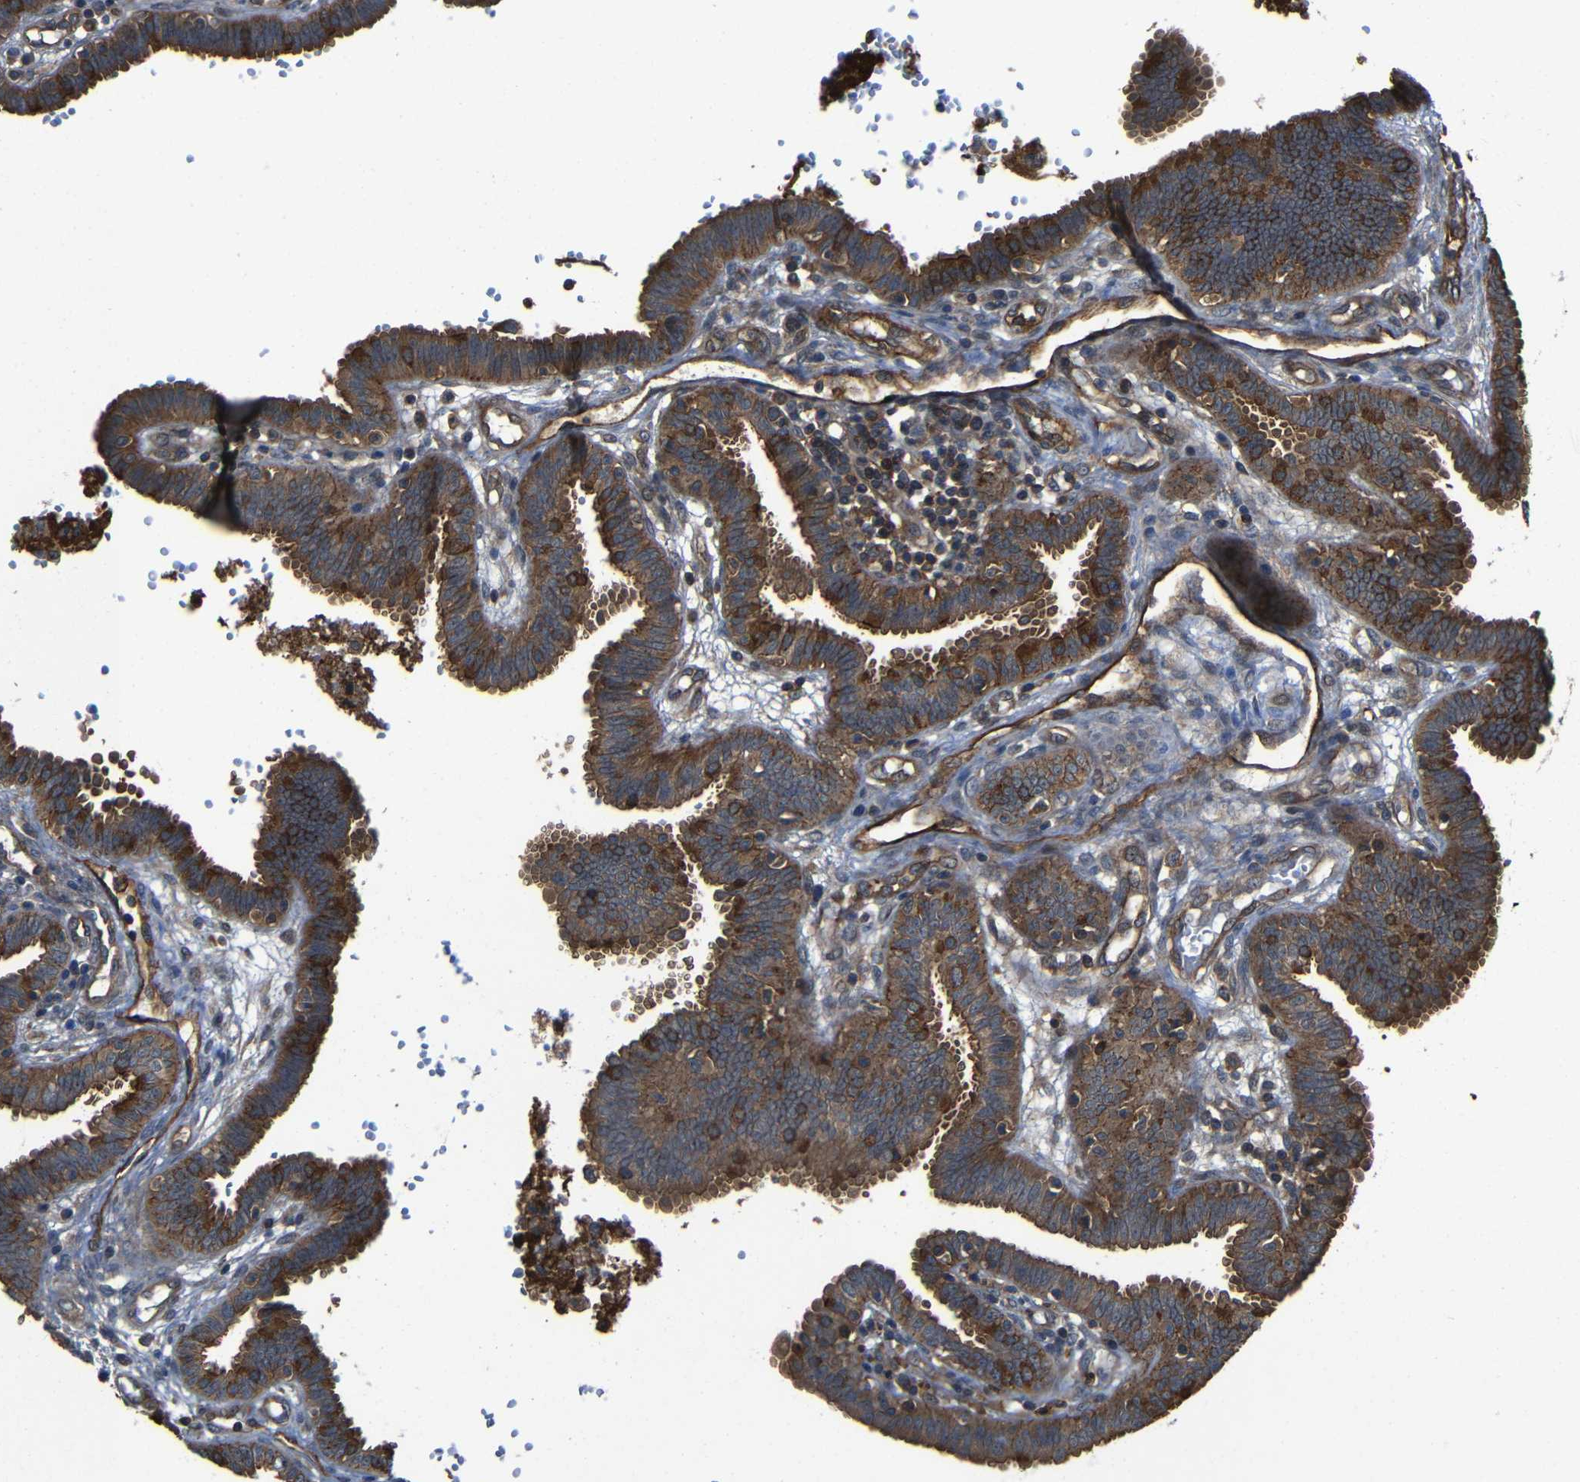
{"staining": {"intensity": "strong", "quantity": ">75%", "location": "cytoplasmic/membranous"}, "tissue": "fallopian tube", "cell_type": "Glandular cells", "image_type": "normal", "snomed": [{"axis": "morphology", "description": "Normal tissue, NOS"}, {"axis": "topography", "description": "Fallopian tube"}], "caption": "An immunohistochemistry (IHC) photomicrograph of unremarkable tissue is shown. Protein staining in brown highlights strong cytoplasmic/membranous positivity in fallopian tube within glandular cells. The protein is stained brown, and the nuclei are stained in blue (DAB IHC with brightfield microscopy, high magnification).", "gene": "PTCH1", "patient": {"sex": "female", "age": 32}}